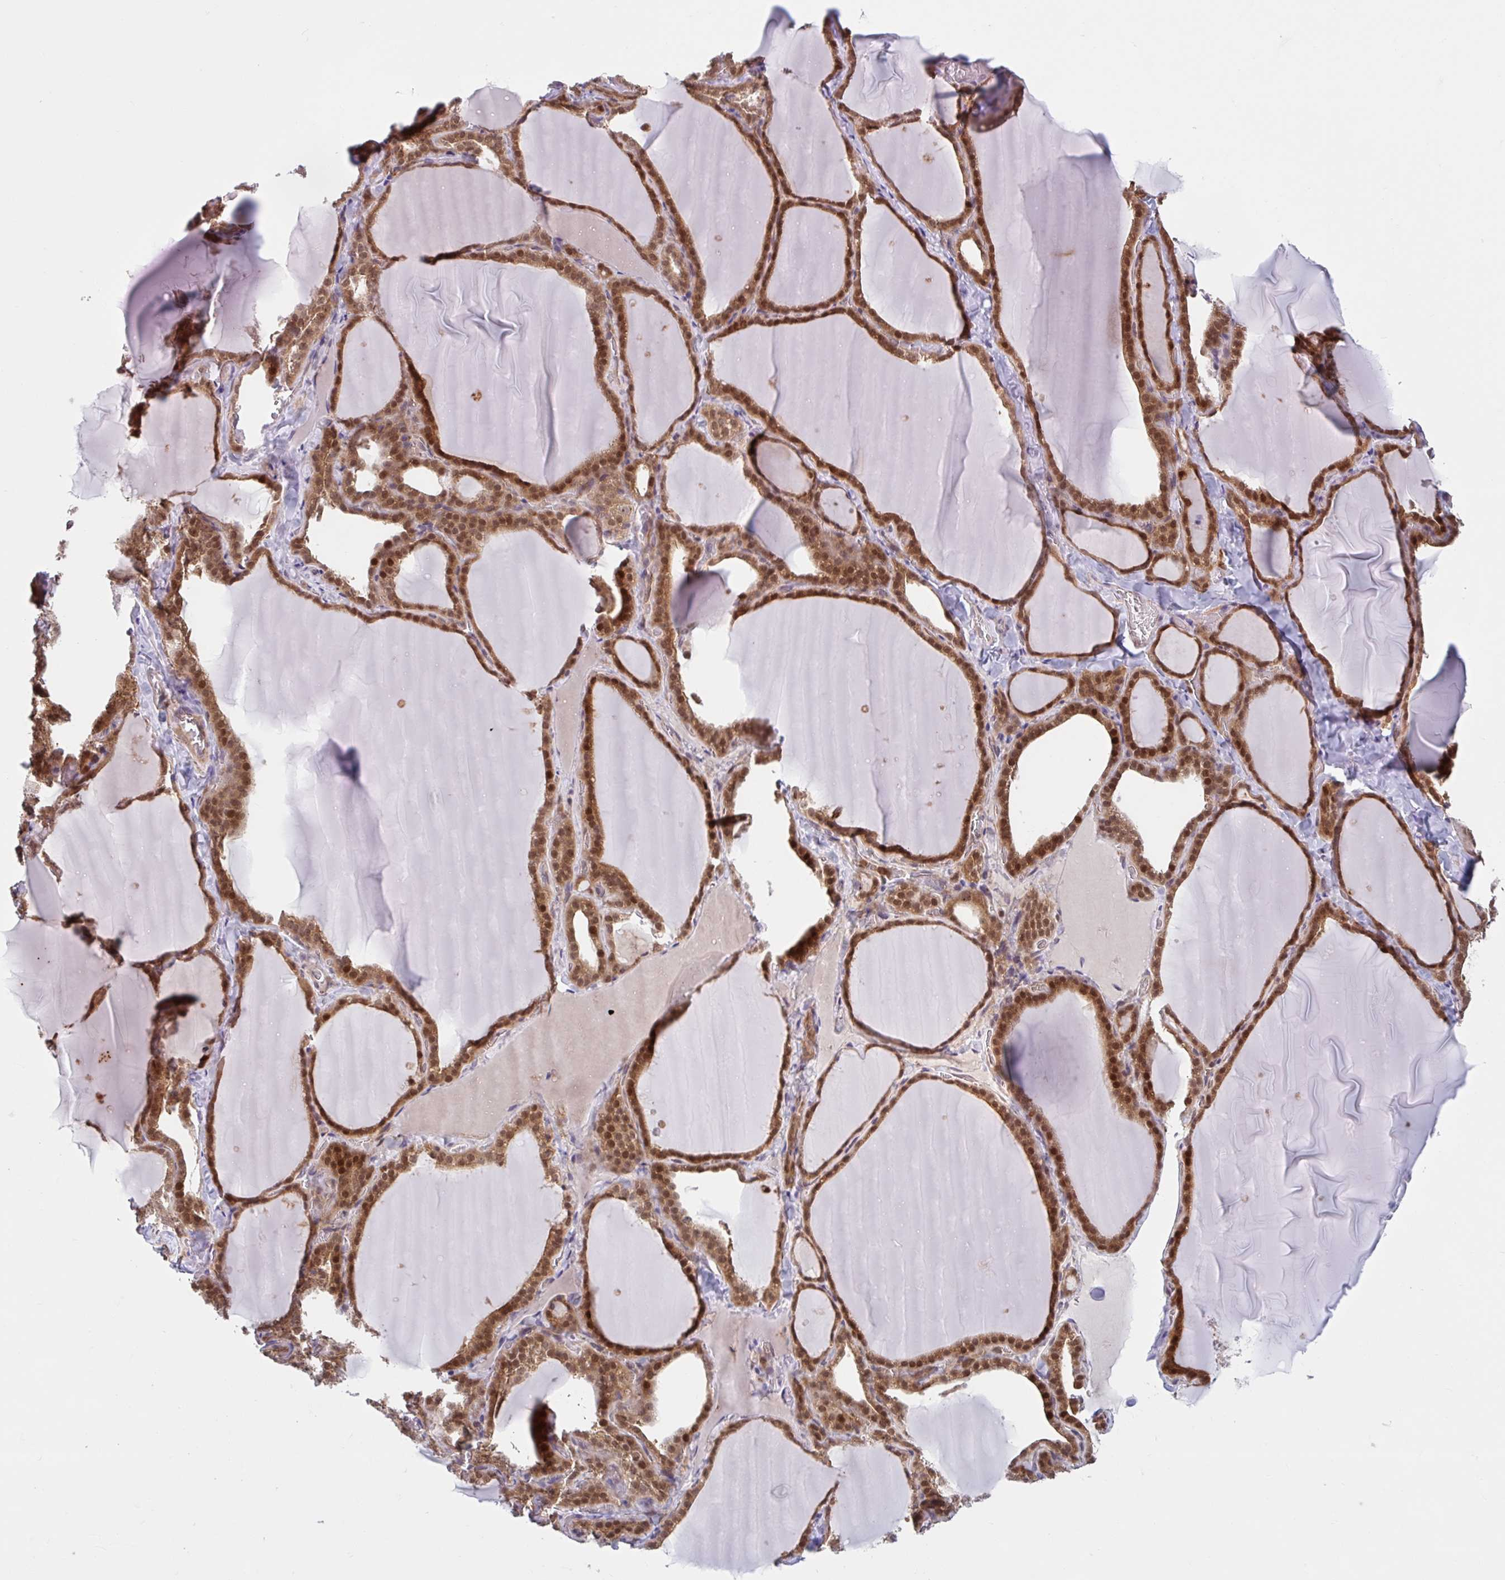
{"staining": {"intensity": "strong", "quantity": ">75%", "location": "cytoplasmic/membranous,nuclear"}, "tissue": "thyroid gland", "cell_type": "Glandular cells", "image_type": "normal", "snomed": [{"axis": "morphology", "description": "Normal tissue, NOS"}, {"axis": "topography", "description": "Thyroid gland"}], "caption": "Thyroid gland stained with DAB (3,3'-diaminobenzidine) immunohistochemistry demonstrates high levels of strong cytoplasmic/membranous,nuclear staining in about >75% of glandular cells. The staining is performed using DAB (3,3'-diaminobenzidine) brown chromogen to label protein expression. The nuclei are counter-stained blue using hematoxylin.", "gene": "HMBS", "patient": {"sex": "female", "age": 22}}